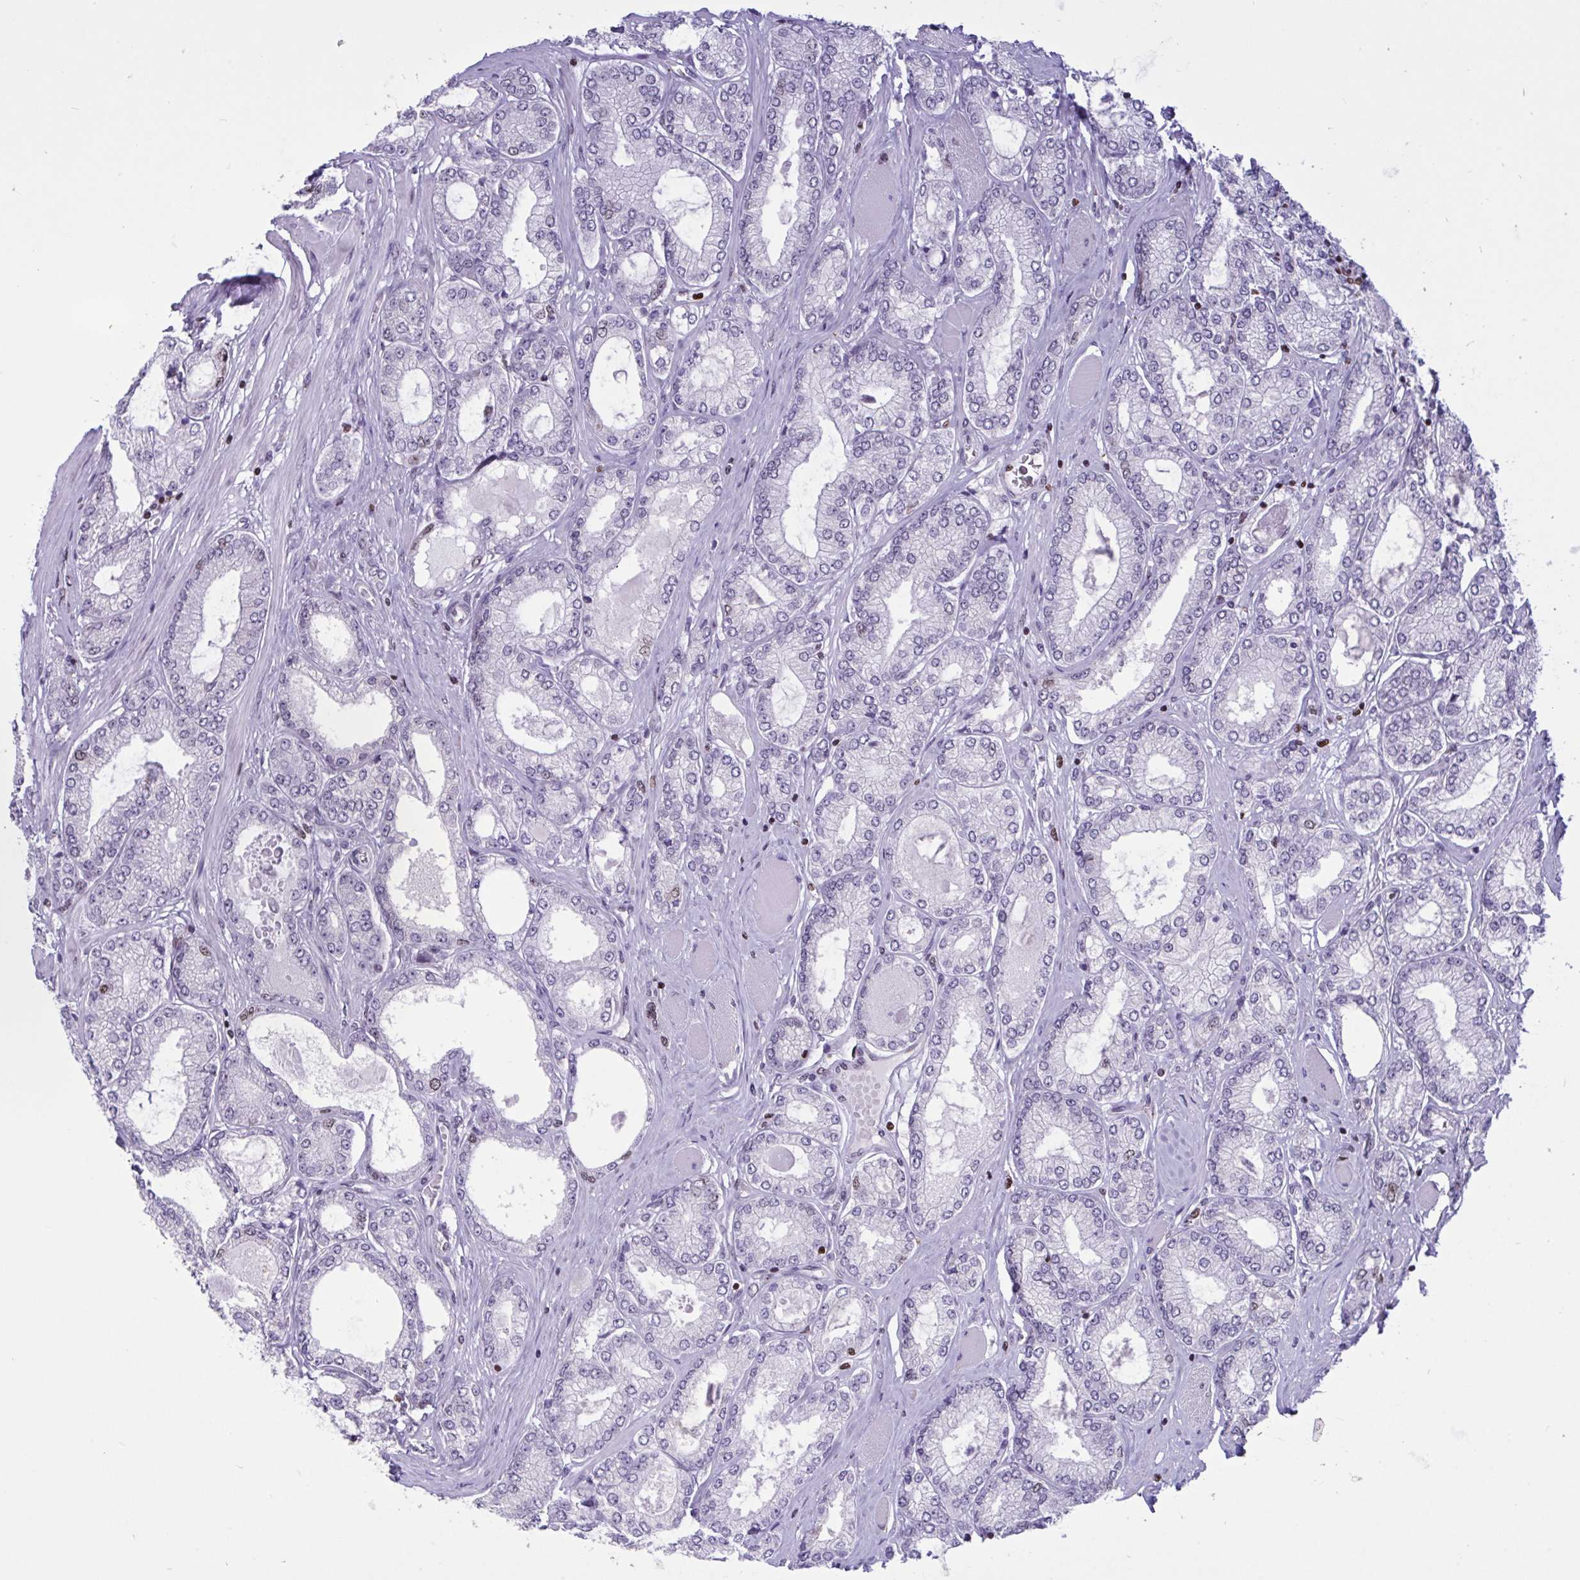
{"staining": {"intensity": "negative", "quantity": "none", "location": "none"}, "tissue": "prostate cancer", "cell_type": "Tumor cells", "image_type": "cancer", "snomed": [{"axis": "morphology", "description": "Adenocarcinoma, High grade"}, {"axis": "topography", "description": "Prostate"}], "caption": "This is an immunohistochemistry (IHC) micrograph of prostate cancer. There is no expression in tumor cells.", "gene": "HMGB2", "patient": {"sex": "male", "age": 68}}